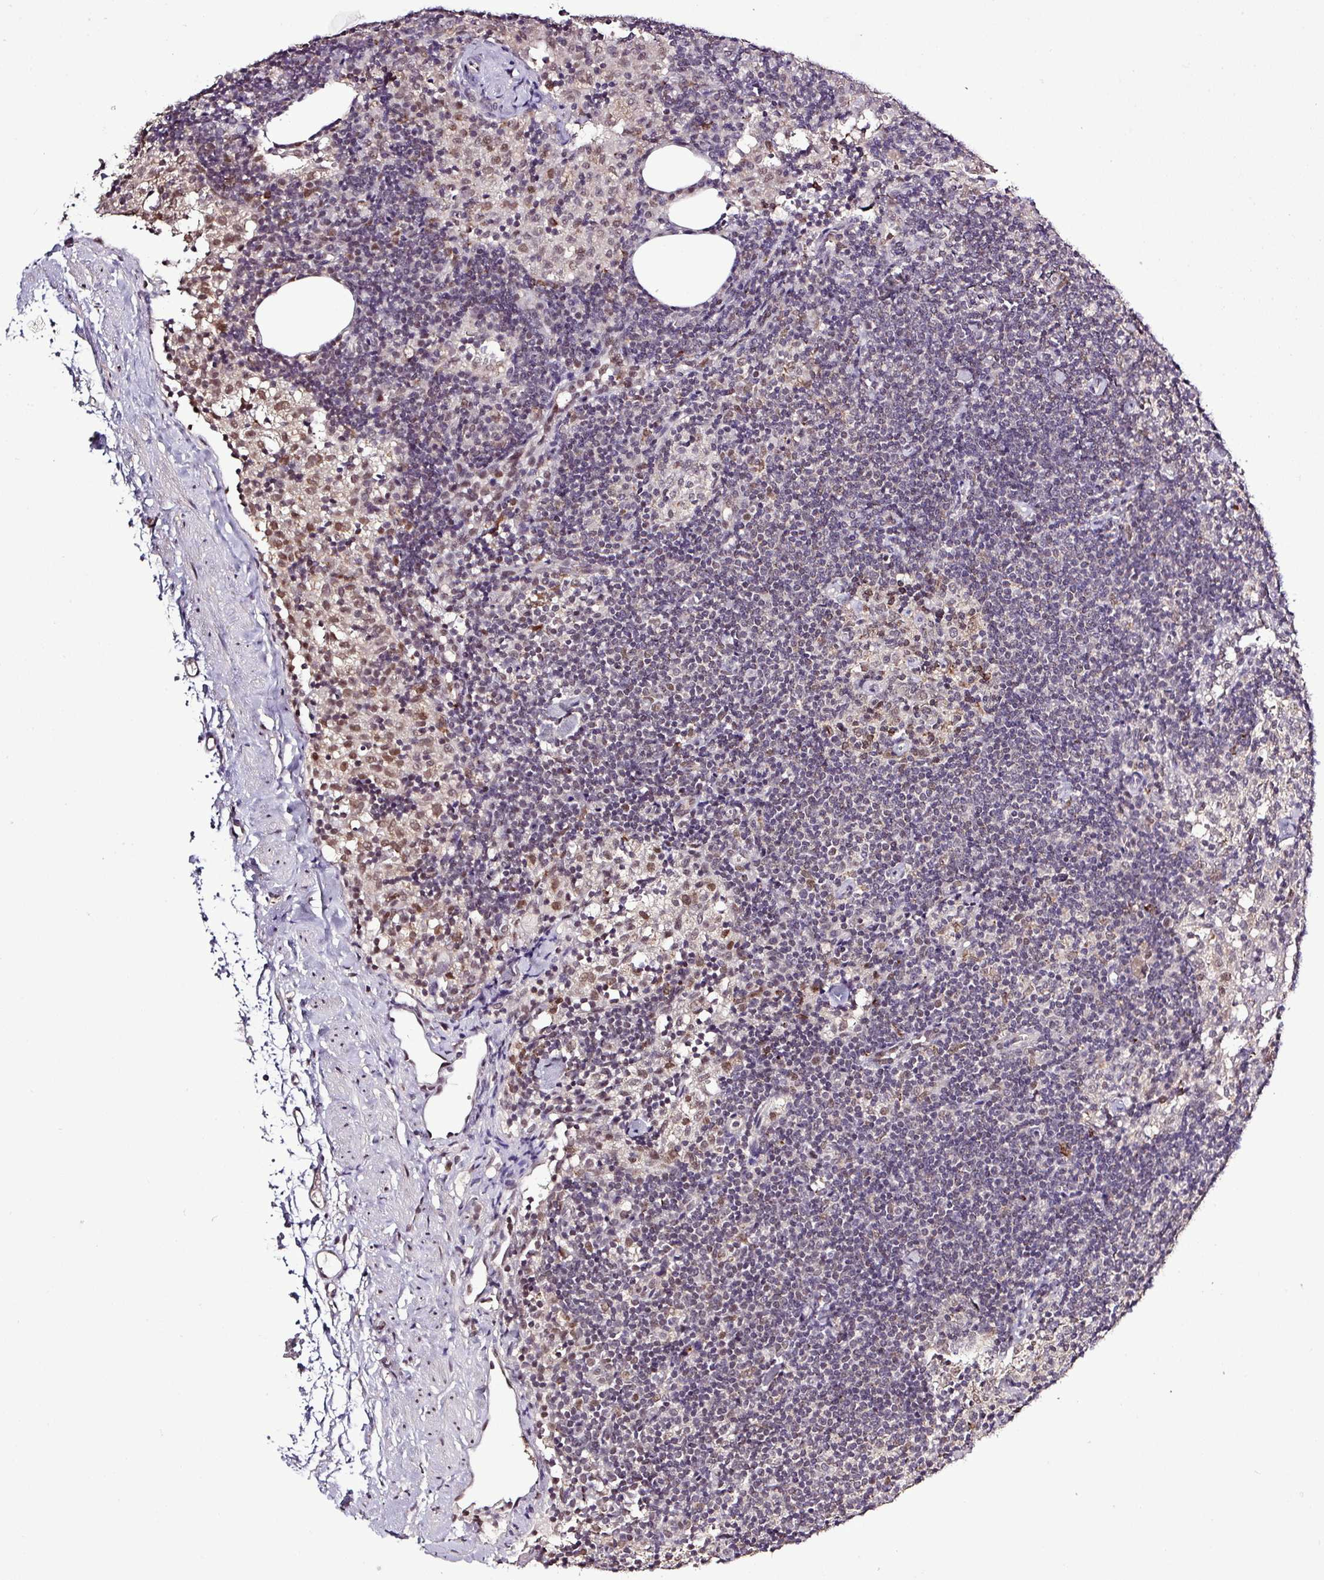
{"staining": {"intensity": "moderate", "quantity": "<25%", "location": "nuclear"}, "tissue": "lymph node", "cell_type": "Germinal center cells", "image_type": "normal", "snomed": [{"axis": "morphology", "description": "Normal tissue, NOS"}, {"axis": "topography", "description": "Lymph node"}], "caption": "Protein staining of unremarkable lymph node reveals moderate nuclear positivity in approximately <25% of germinal center cells.", "gene": "SMCO4", "patient": {"sex": "female", "age": 52}}